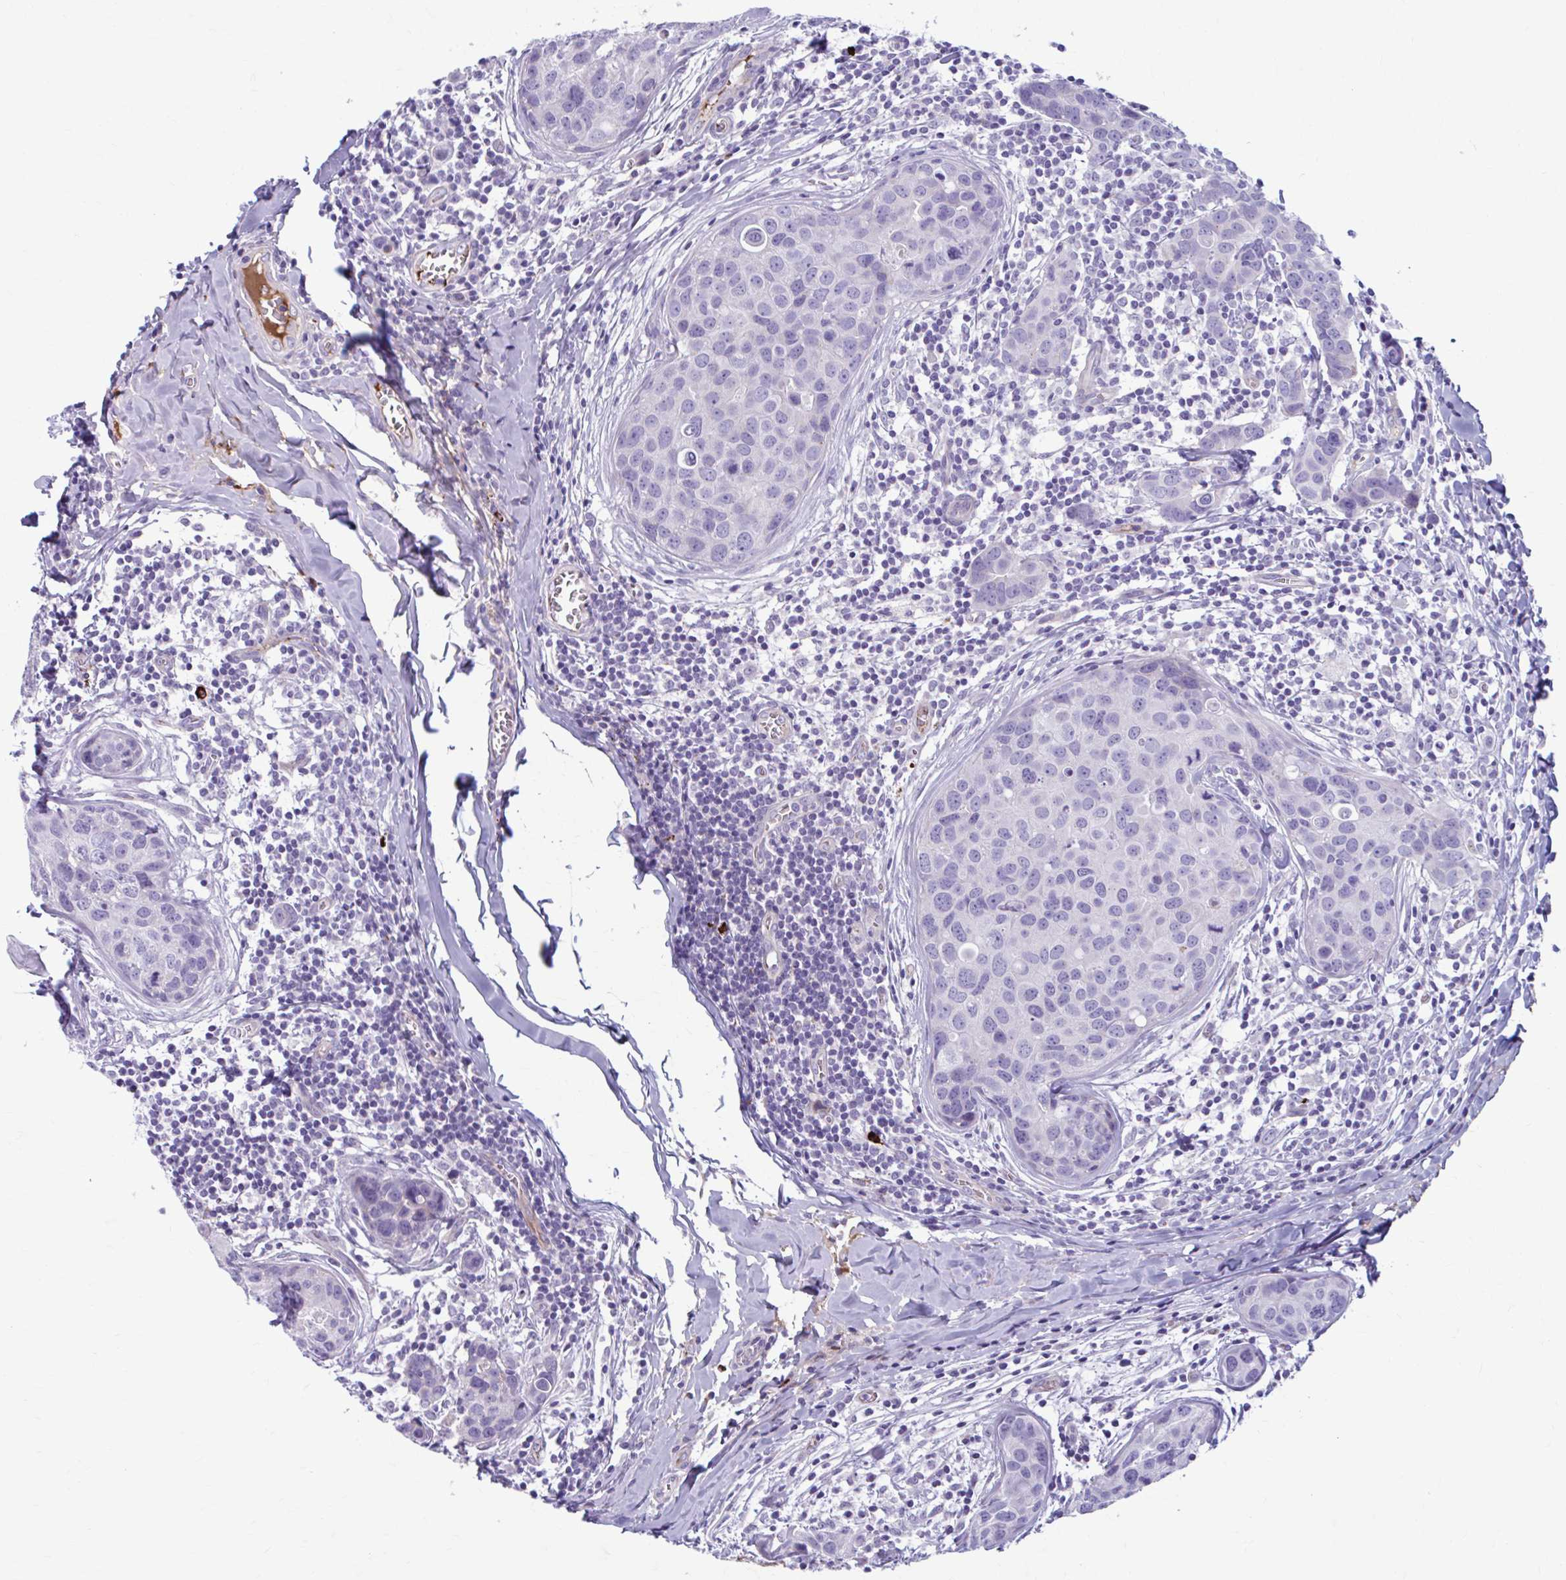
{"staining": {"intensity": "negative", "quantity": "none", "location": "none"}, "tissue": "breast cancer", "cell_type": "Tumor cells", "image_type": "cancer", "snomed": [{"axis": "morphology", "description": "Duct carcinoma"}, {"axis": "topography", "description": "Breast"}], "caption": "The image exhibits no significant expression in tumor cells of breast cancer.", "gene": "C12orf71", "patient": {"sex": "female", "age": 24}}